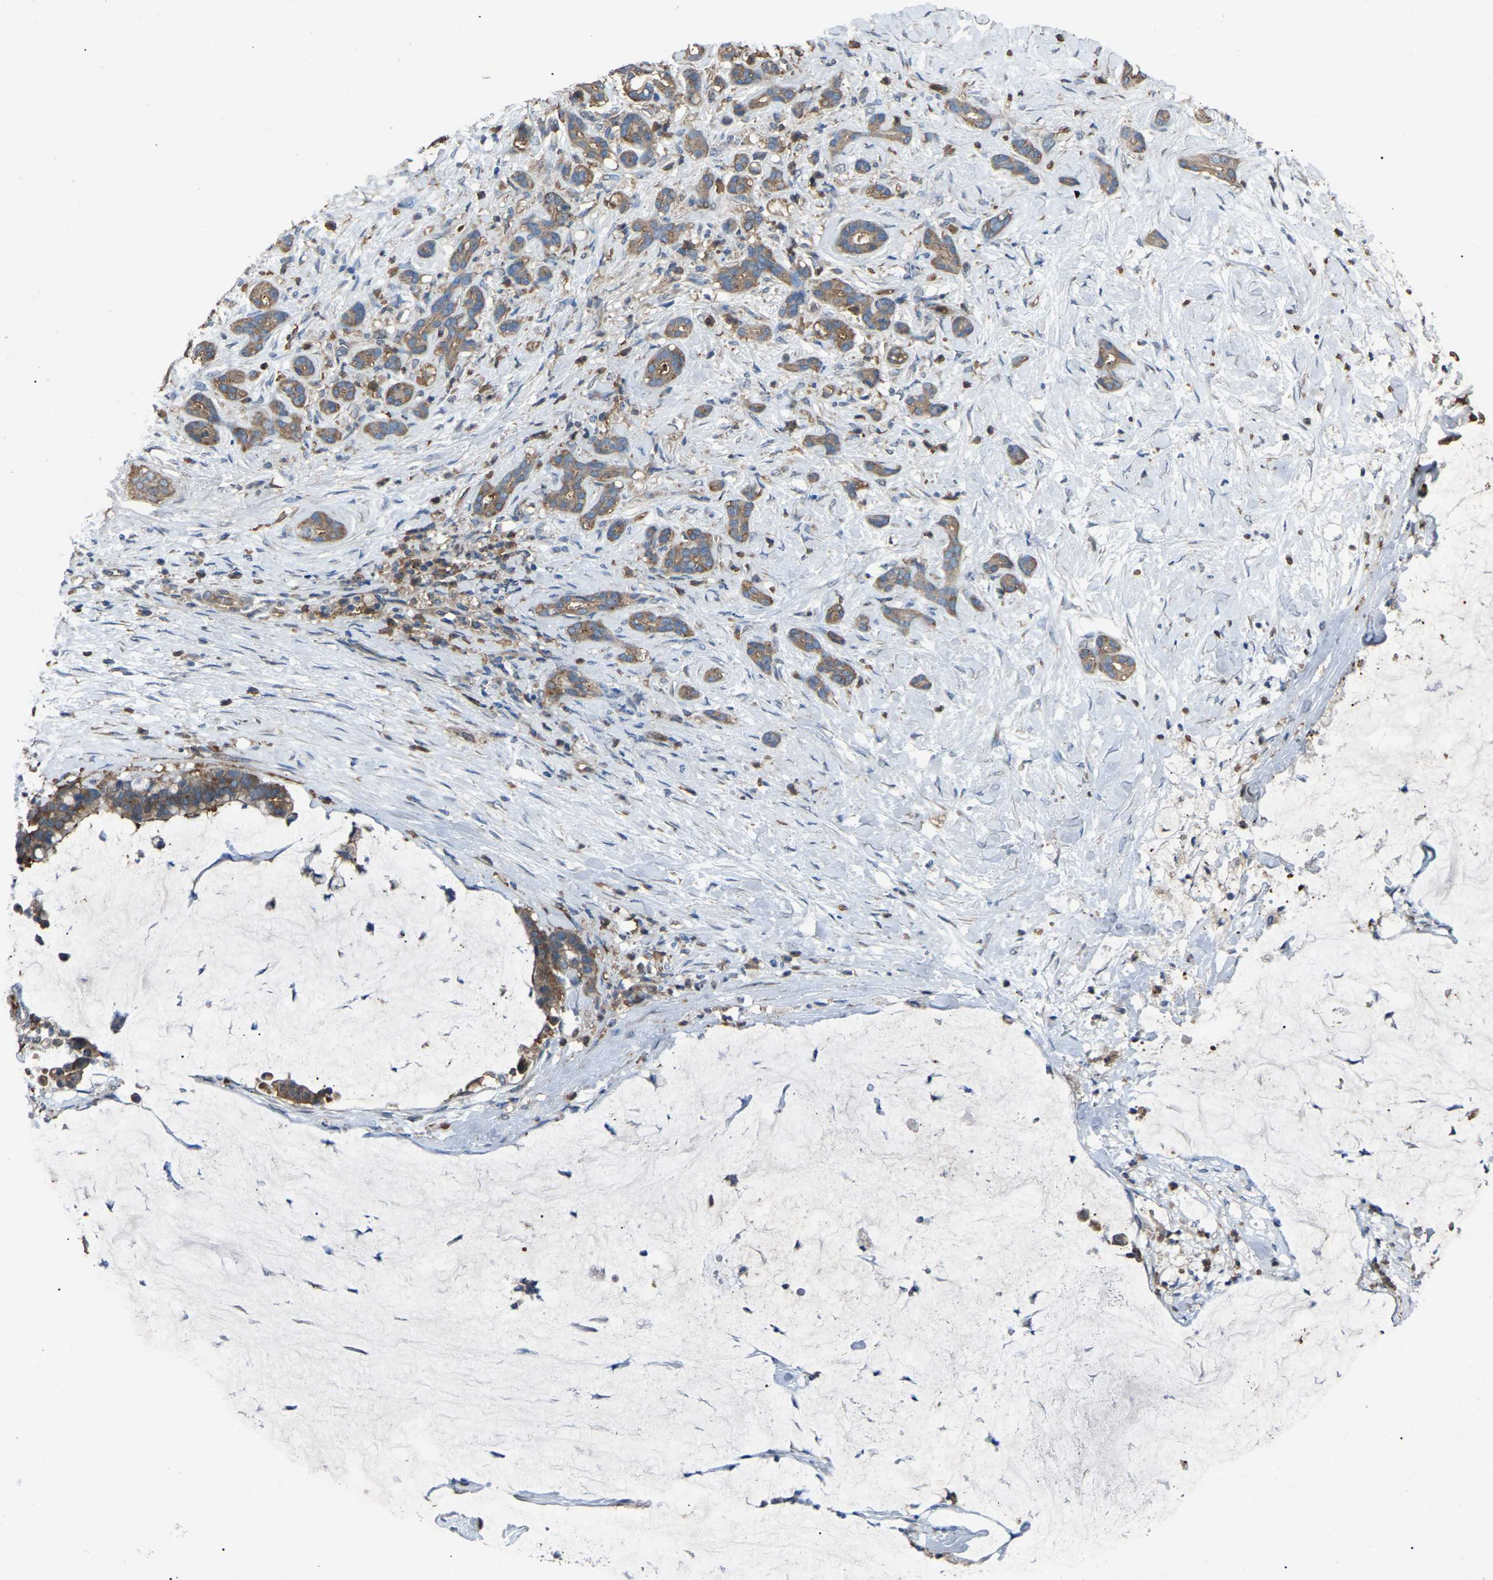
{"staining": {"intensity": "moderate", "quantity": ">75%", "location": "cytoplasmic/membranous"}, "tissue": "pancreatic cancer", "cell_type": "Tumor cells", "image_type": "cancer", "snomed": [{"axis": "morphology", "description": "Adenocarcinoma, NOS"}, {"axis": "topography", "description": "Pancreas"}], "caption": "Human pancreatic cancer (adenocarcinoma) stained with a protein marker shows moderate staining in tumor cells.", "gene": "AIMP1", "patient": {"sex": "male", "age": 41}}